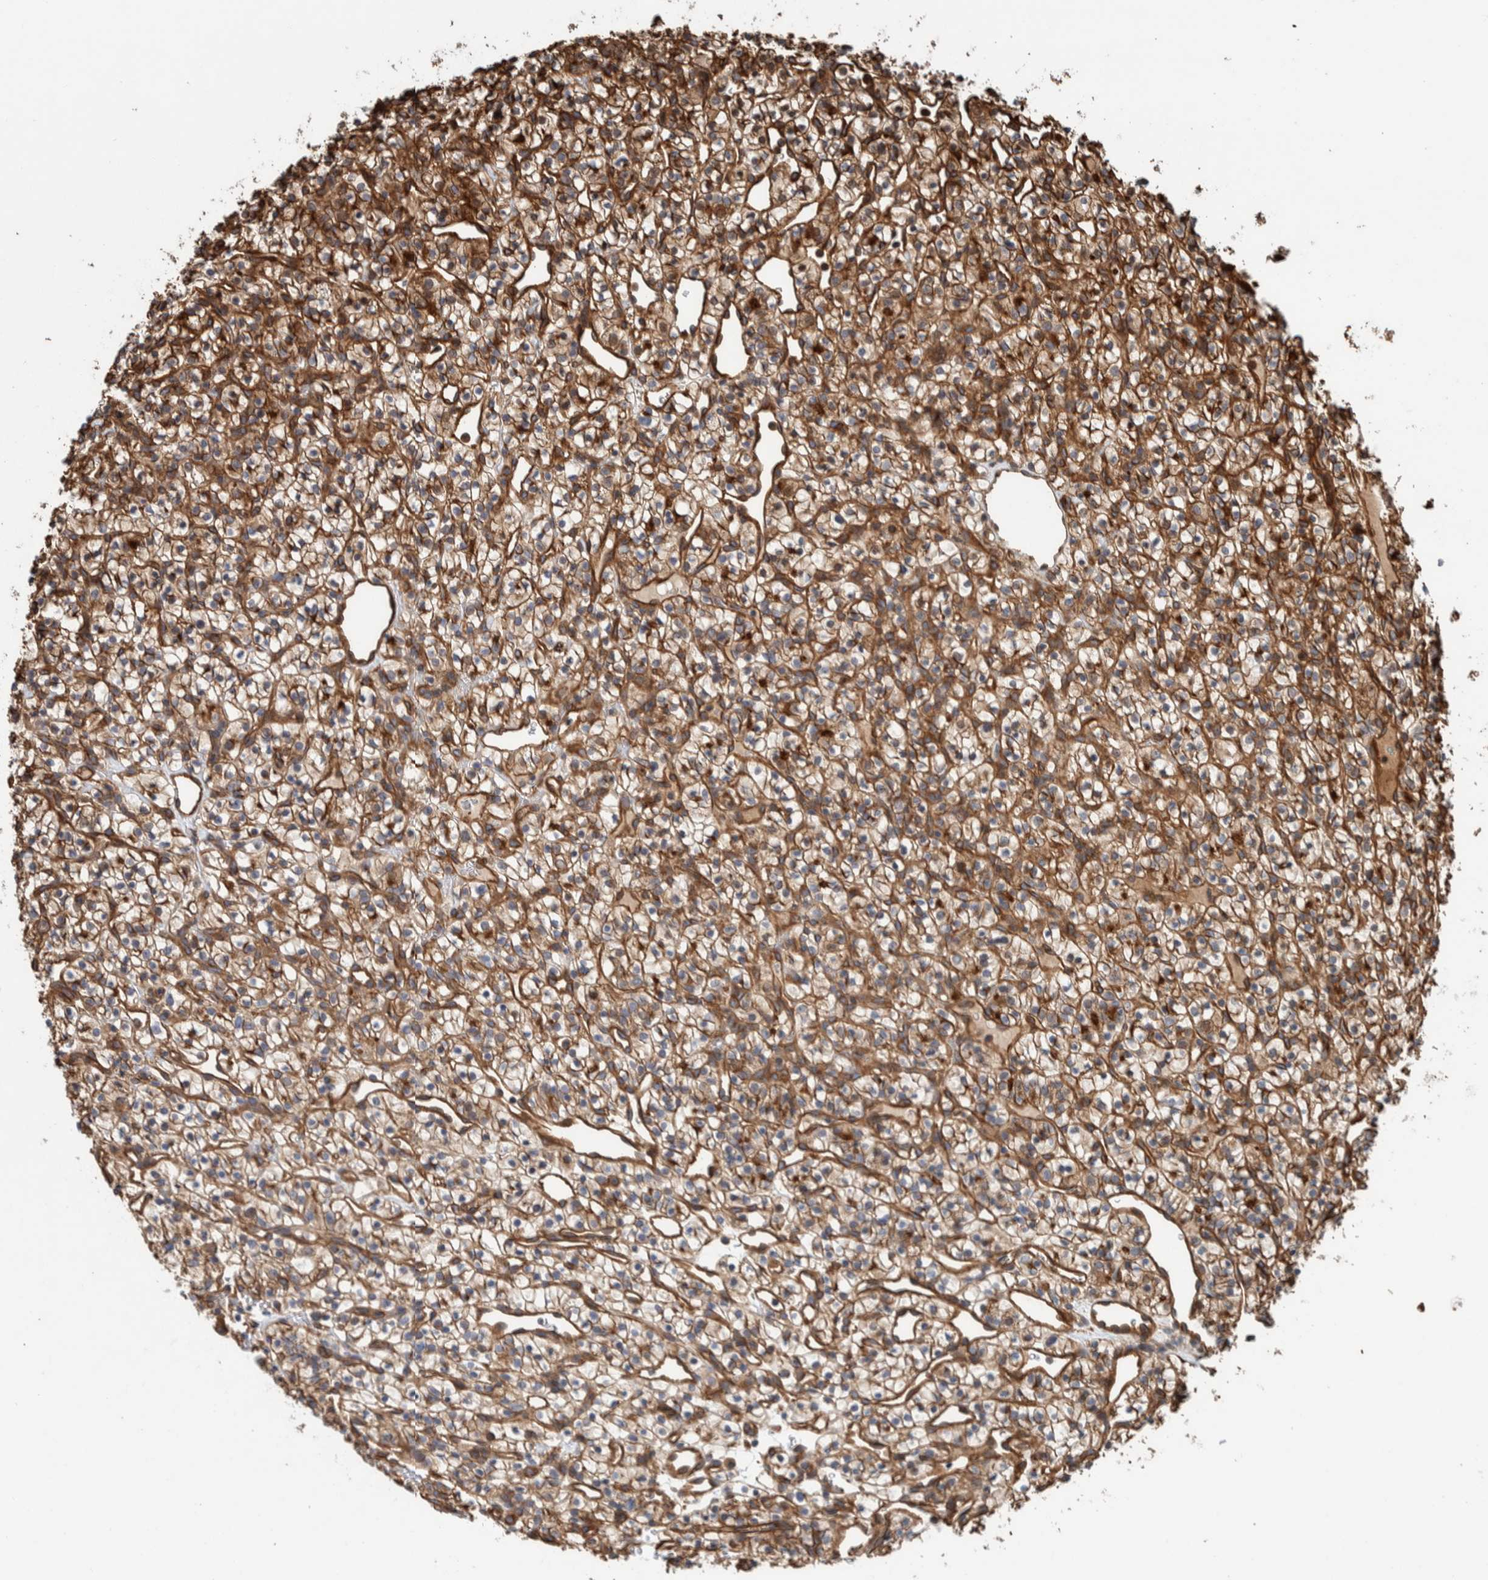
{"staining": {"intensity": "moderate", "quantity": ">75%", "location": "cytoplasmic/membranous"}, "tissue": "renal cancer", "cell_type": "Tumor cells", "image_type": "cancer", "snomed": [{"axis": "morphology", "description": "Adenocarcinoma, NOS"}, {"axis": "topography", "description": "Kidney"}], "caption": "Immunohistochemical staining of renal adenocarcinoma reveals medium levels of moderate cytoplasmic/membranous expression in approximately >75% of tumor cells. Immunohistochemistry (ihc) stains the protein of interest in brown and the nuclei are stained blue.", "gene": "PKD1L1", "patient": {"sex": "female", "age": 57}}